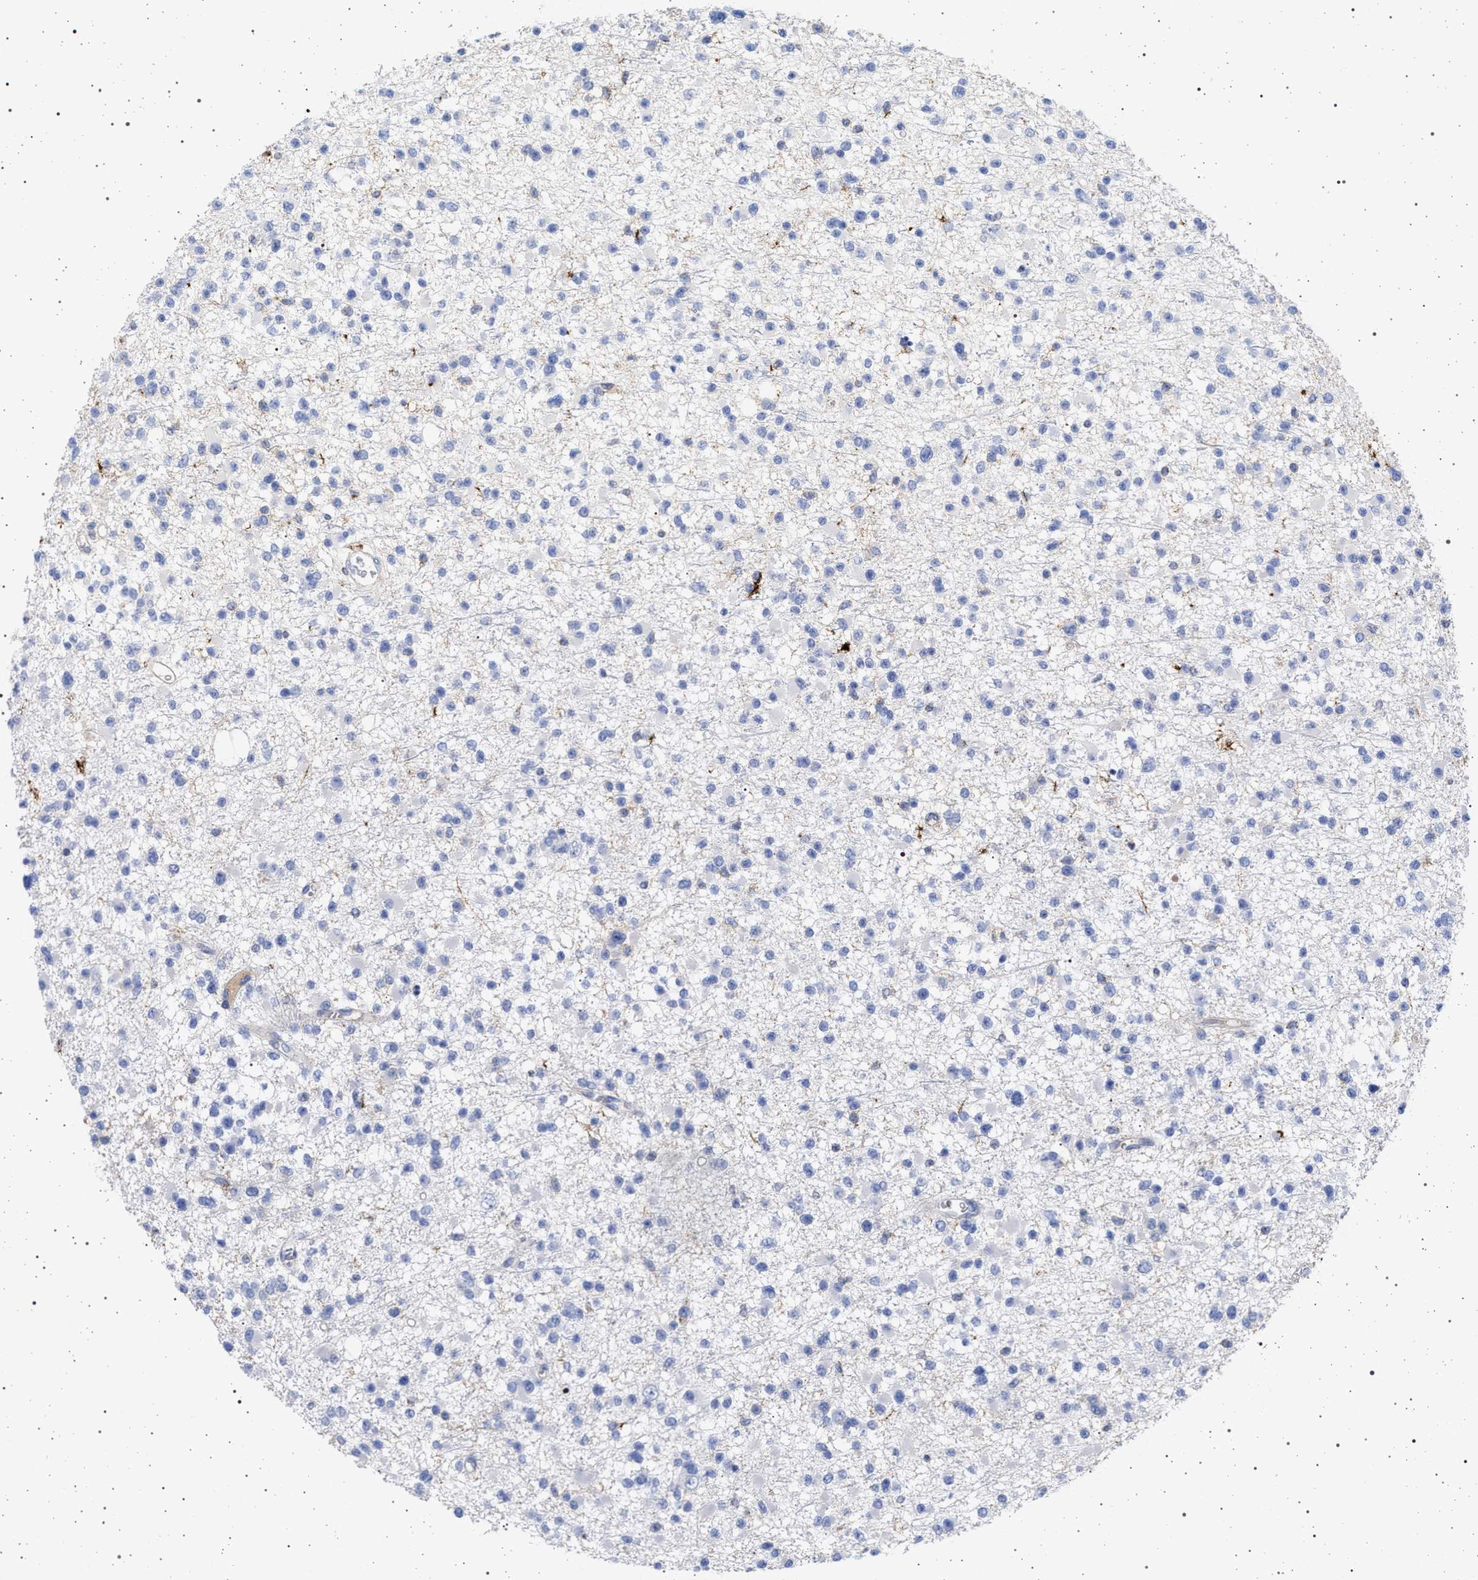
{"staining": {"intensity": "negative", "quantity": "none", "location": "none"}, "tissue": "glioma", "cell_type": "Tumor cells", "image_type": "cancer", "snomed": [{"axis": "morphology", "description": "Glioma, malignant, Low grade"}, {"axis": "topography", "description": "Brain"}], "caption": "A histopathology image of glioma stained for a protein demonstrates no brown staining in tumor cells.", "gene": "PLG", "patient": {"sex": "female", "age": 22}}